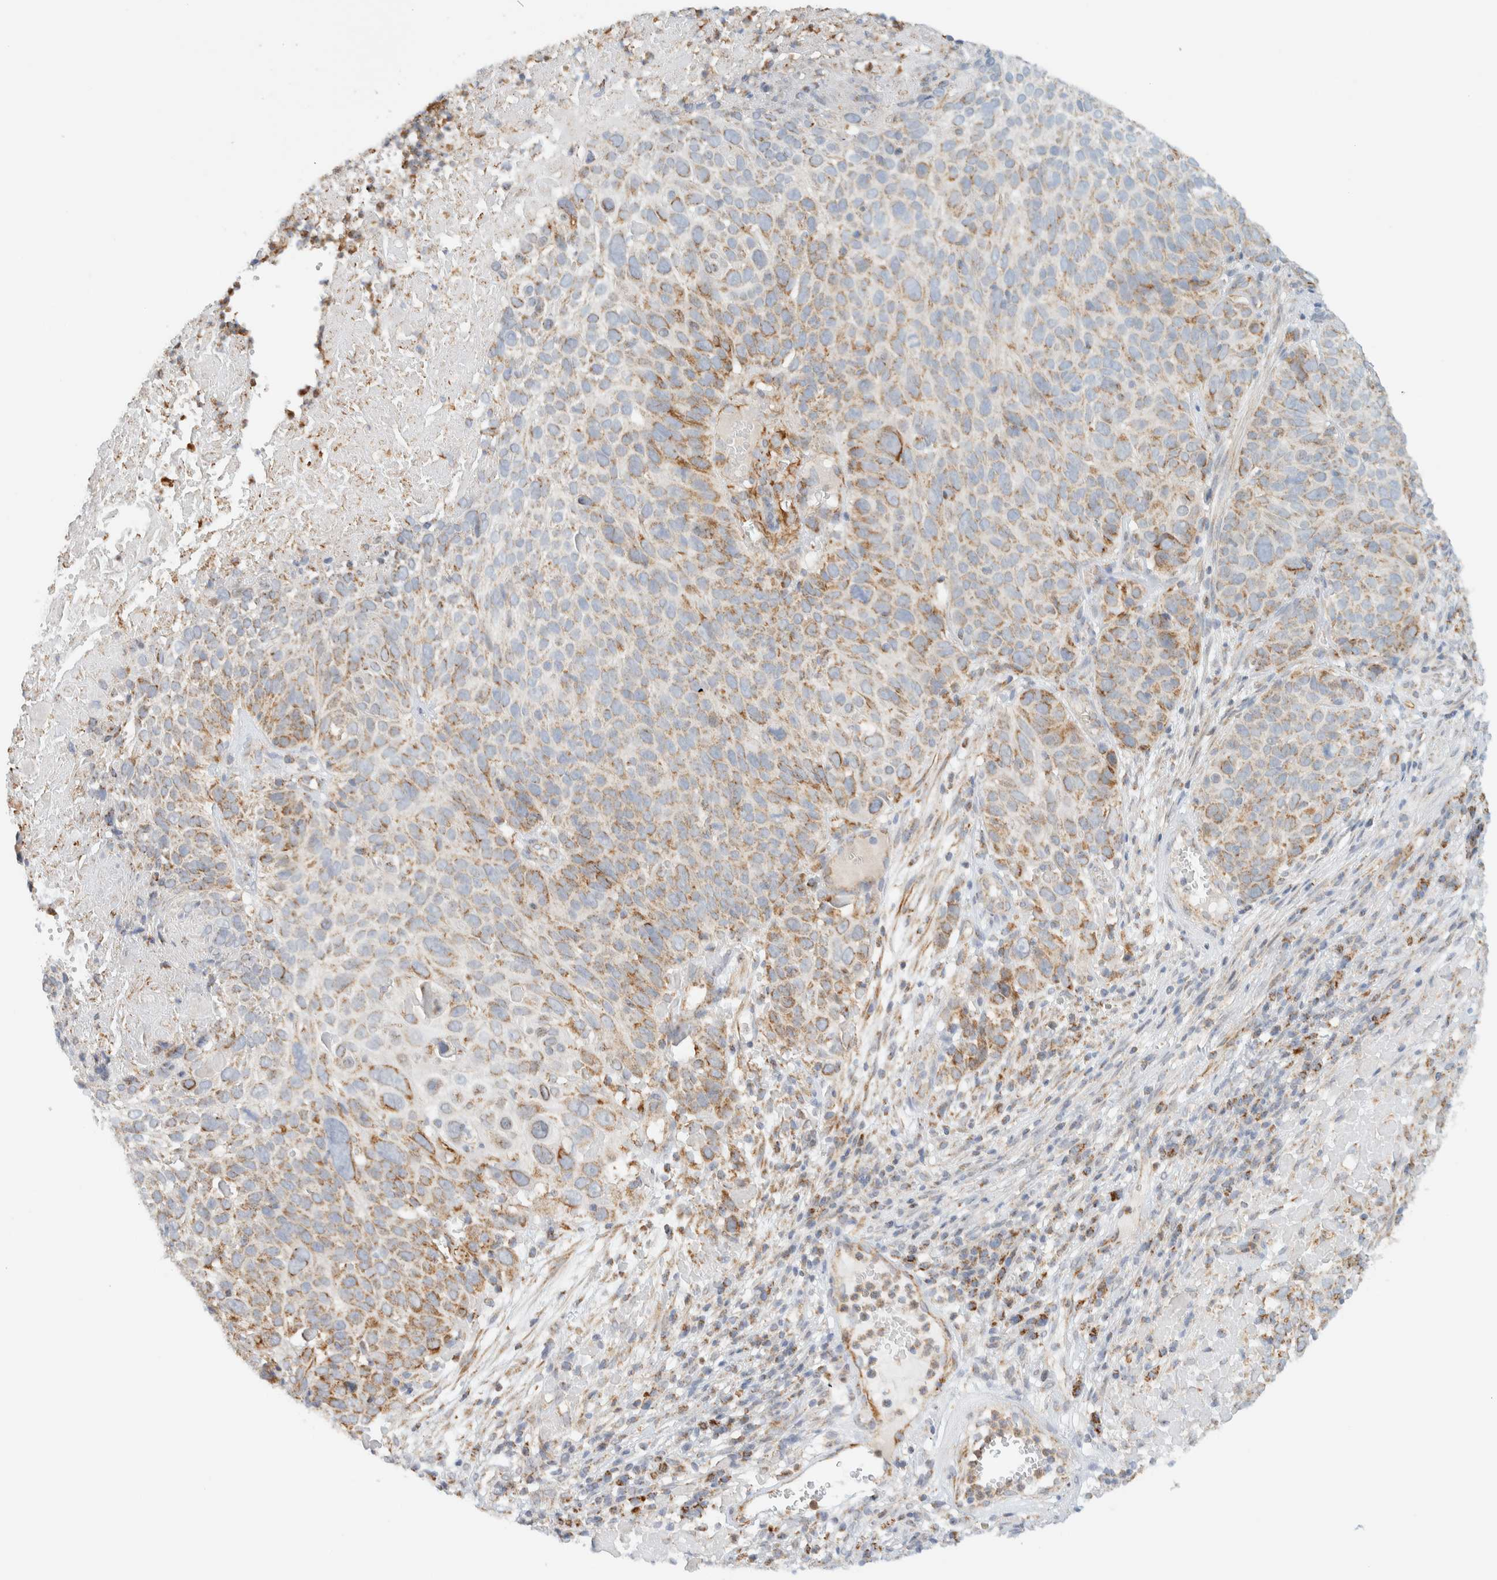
{"staining": {"intensity": "weak", "quantity": ">75%", "location": "cytoplasmic/membranous"}, "tissue": "cervical cancer", "cell_type": "Tumor cells", "image_type": "cancer", "snomed": [{"axis": "morphology", "description": "Squamous cell carcinoma, NOS"}, {"axis": "topography", "description": "Cervix"}], "caption": "Cervical cancer (squamous cell carcinoma) was stained to show a protein in brown. There is low levels of weak cytoplasmic/membranous staining in about >75% of tumor cells.", "gene": "KIFAP3", "patient": {"sex": "female", "age": 74}}